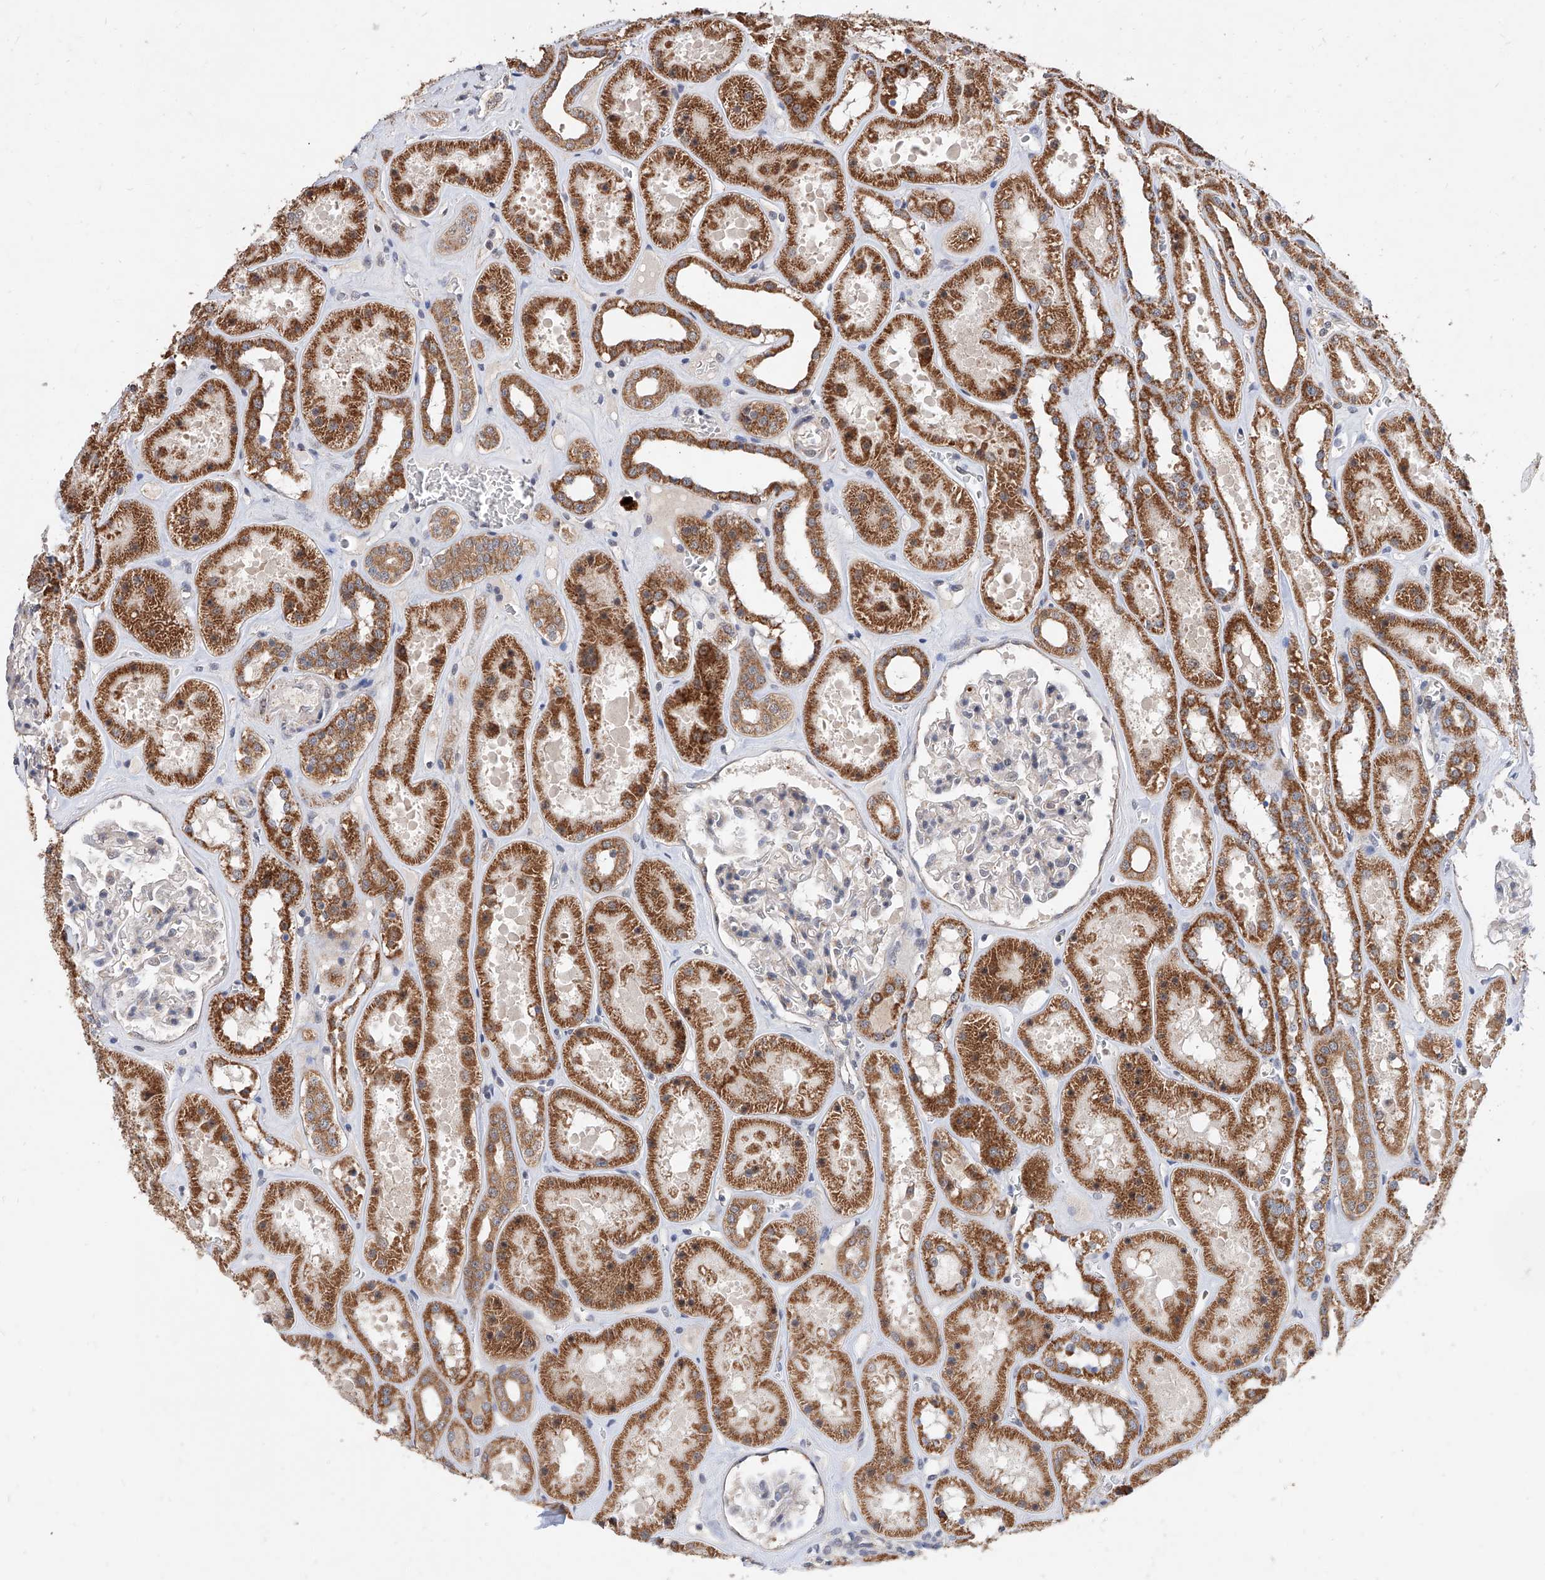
{"staining": {"intensity": "negative", "quantity": "none", "location": "none"}, "tissue": "kidney", "cell_type": "Cells in glomeruli", "image_type": "normal", "snomed": [{"axis": "morphology", "description": "Normal tissue, NOS"}, {"axis": "topography", "description": "Kidney"}], "caption": "A micrograph of human kidney is negative for staining in cells in glomeruli. The staining was performed using DAB (3,3'-diaminobenzidine) to visualize the protein expression in brown, while the nuclei were stained in blue with hematoxylin (Magnification: 20x).", "gene": "MFSD4B", "patient": {"sex": "female", "age": 41}}